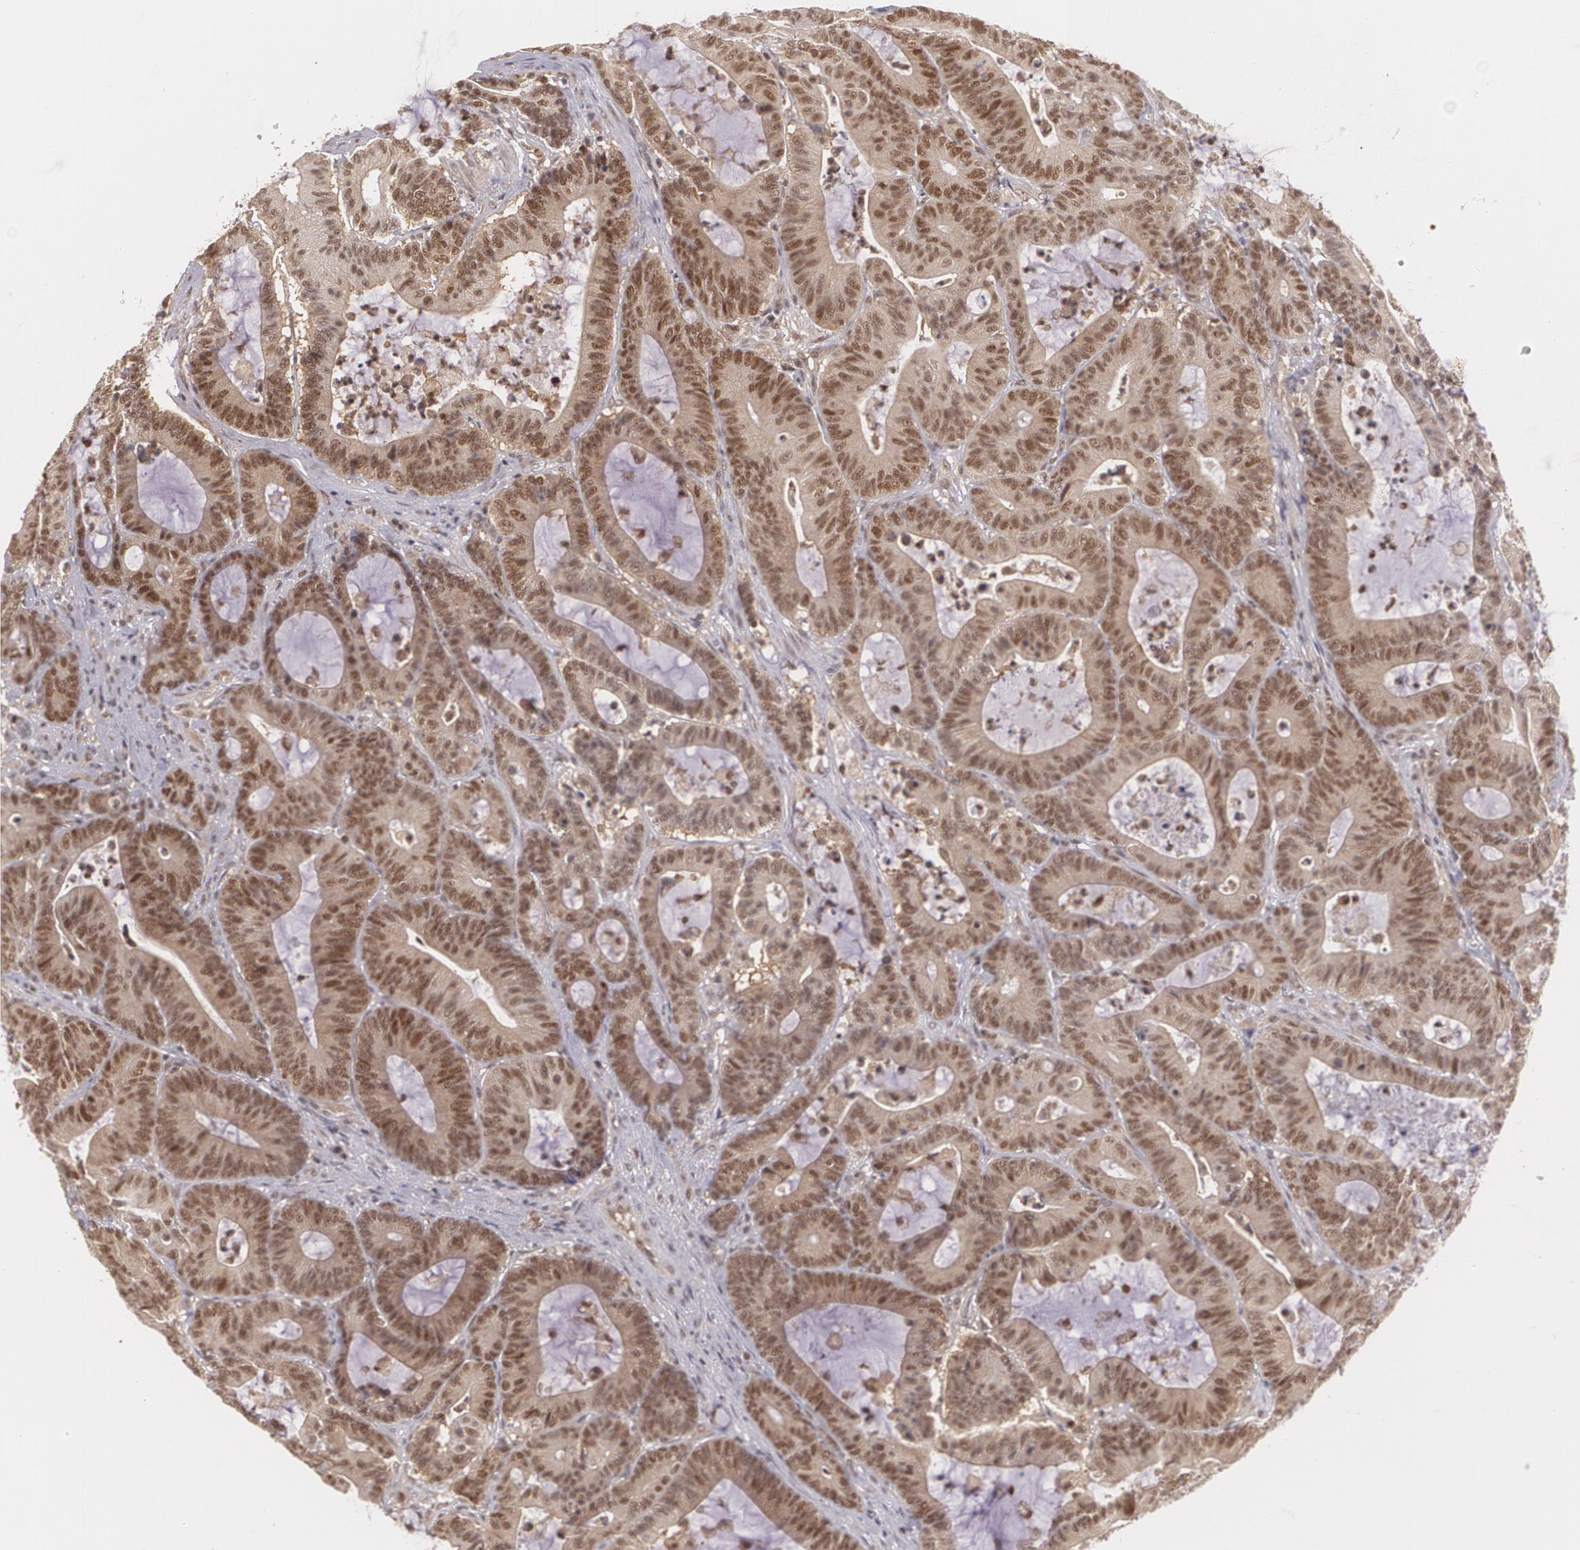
{"staining": {"intensity": "moderate", "quantity": ">75%", "location": "cytoplasmic/membranous,nuclear"}, "tissue": "colorectal cancer", "cell_type": "Tumor cells", "image_type": "cancer", "snomed": [{"axis": "morphology", "description": "Adenocarcinoma, NOS"}, {"axis": "topography", "description": "Colon"}], "caption": "Immunohistochemistry of human colorectal adenocarcinoma exhibits medium levels of moderate cytoplasmic/membranous and nuclear staining in about >75% of tumor cells.", "gene": "CUL2", "patient": {"sex": "female", "age": 84}}